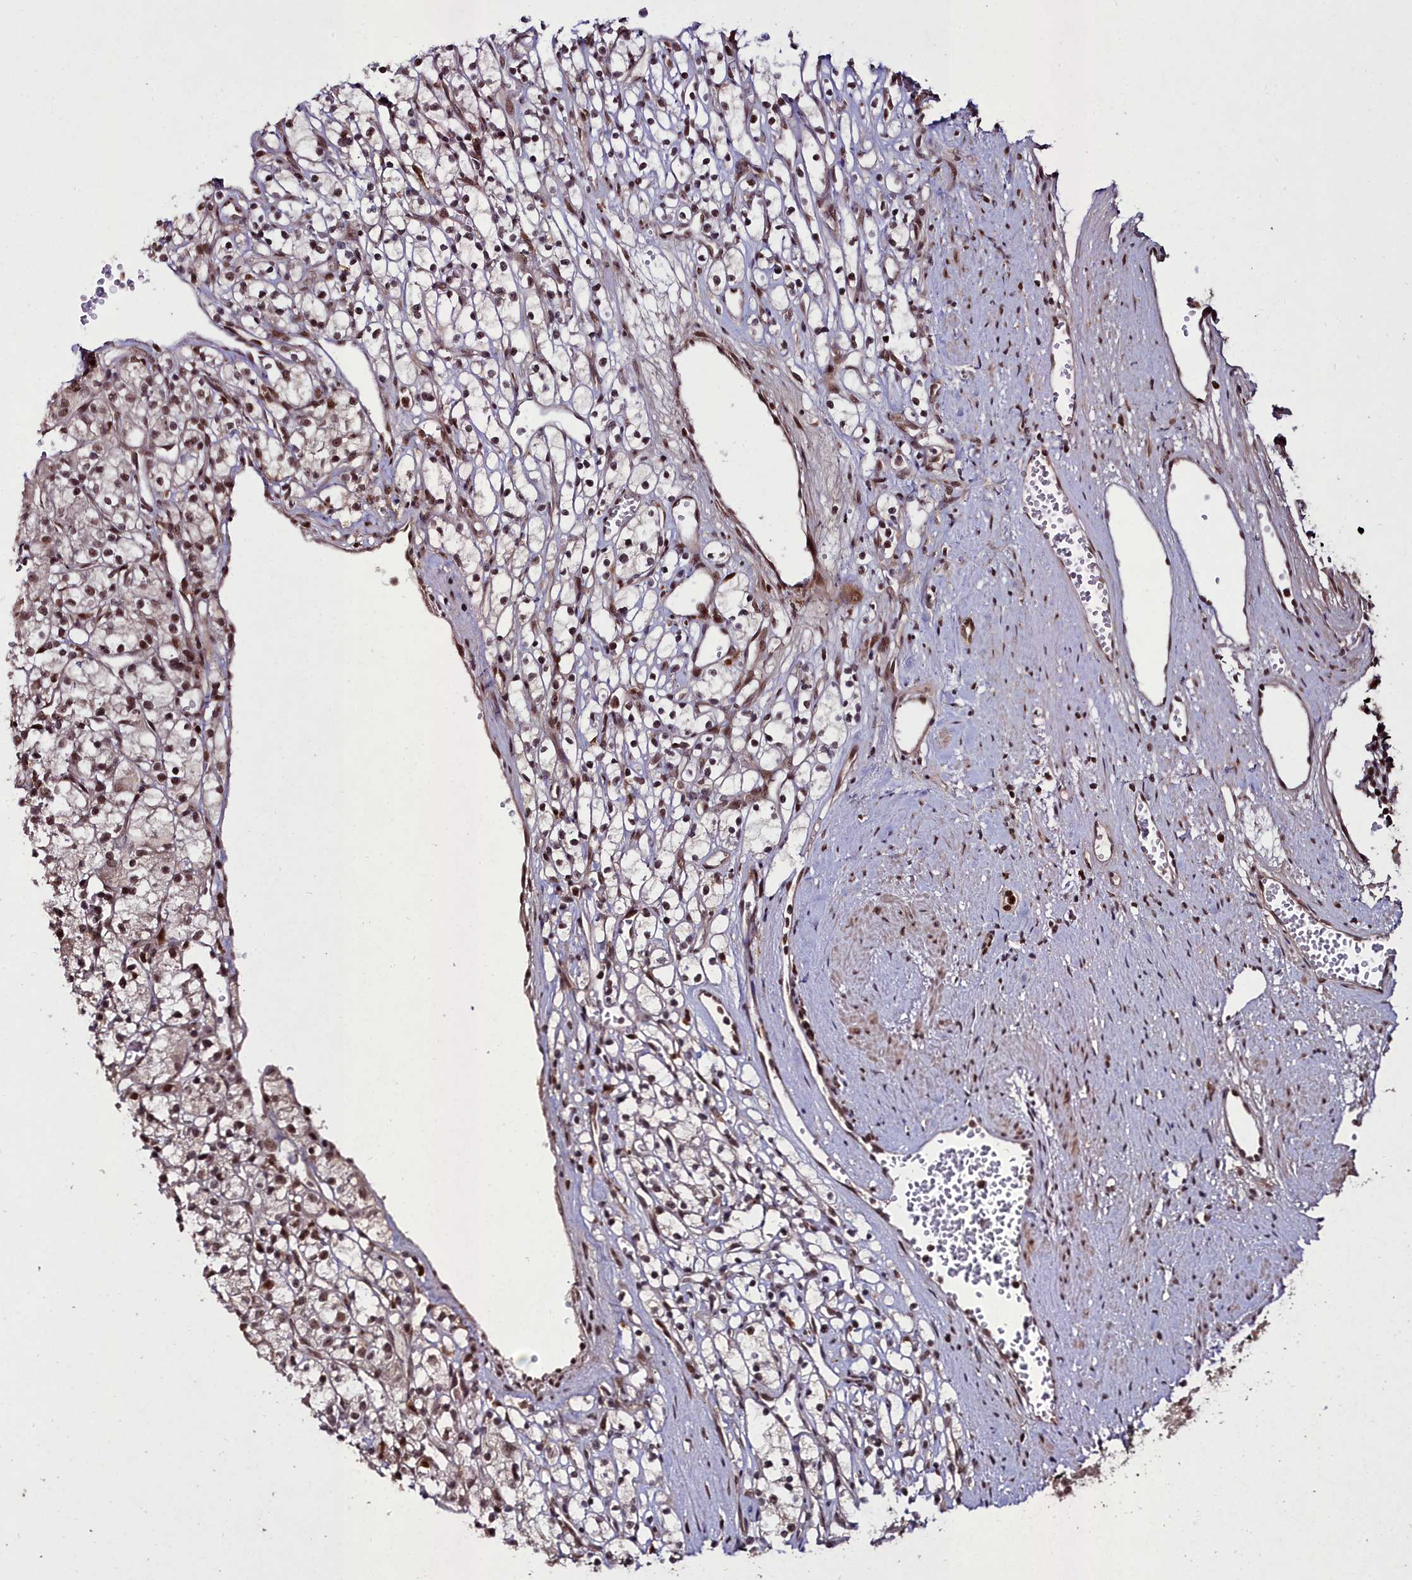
{"staining": {"intensity": "strong", "quantity": ">75%", "location": "nuclear"}, "tissue": "renal cancer", "cell_type": "Tumor cells", "image_type": "cancer", "snomed": [{"axis": "morphology", "description": "Adenocarcinoma, NOS"}, {"axis": "topography", "description": "Kidney"}], "caption": "The photomicrograph reveals immunohistochemical staining of renal adenocarcinoma. There is strong nuclear staining is seen in approximately >75% of tumor cells.", "gene": "CXXC1", "patient": {"sex": "female", "age": 59}}